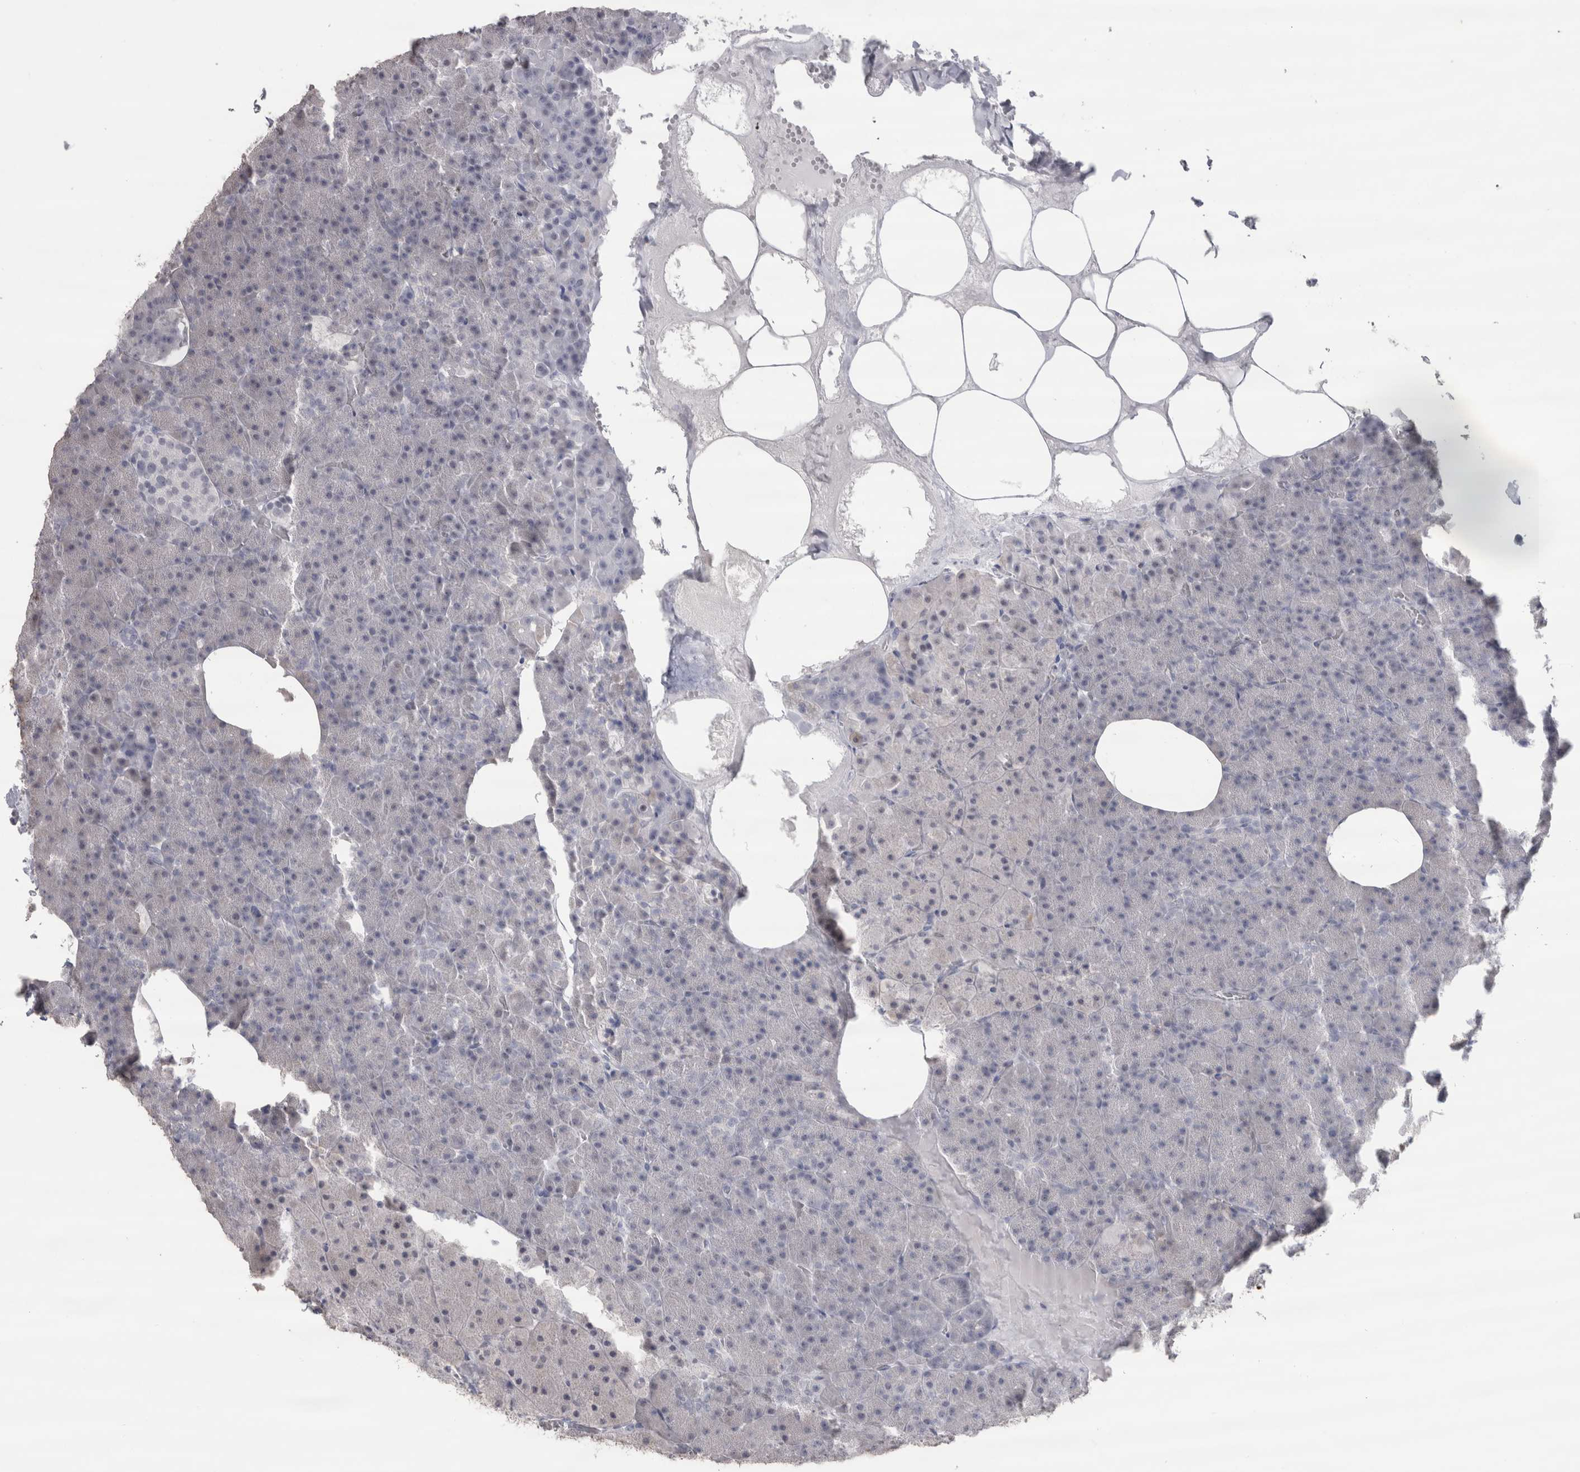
{"staining": {"intensity": "negative", "quantity": "none", "location": "none"}, "tissue": "pancreas", "cell_type": "Exocrine glandular cells", "image_type": "normal", "snomed": [{"axis": "morphology", "description": "Normal tissue, NOS"}, {"axis": "morphology", "description": "Carcinoid, malignant, NOS"}, {"axis": "topography", "description": "Pancreas"}], "caption": "A high-resolution image shows IHC staining of benign pancreas, which demonstrates no significant positivity in exocrine glandular cells.", "gene": "CDH17", "patient": {"sex": "female", "age": 35}}